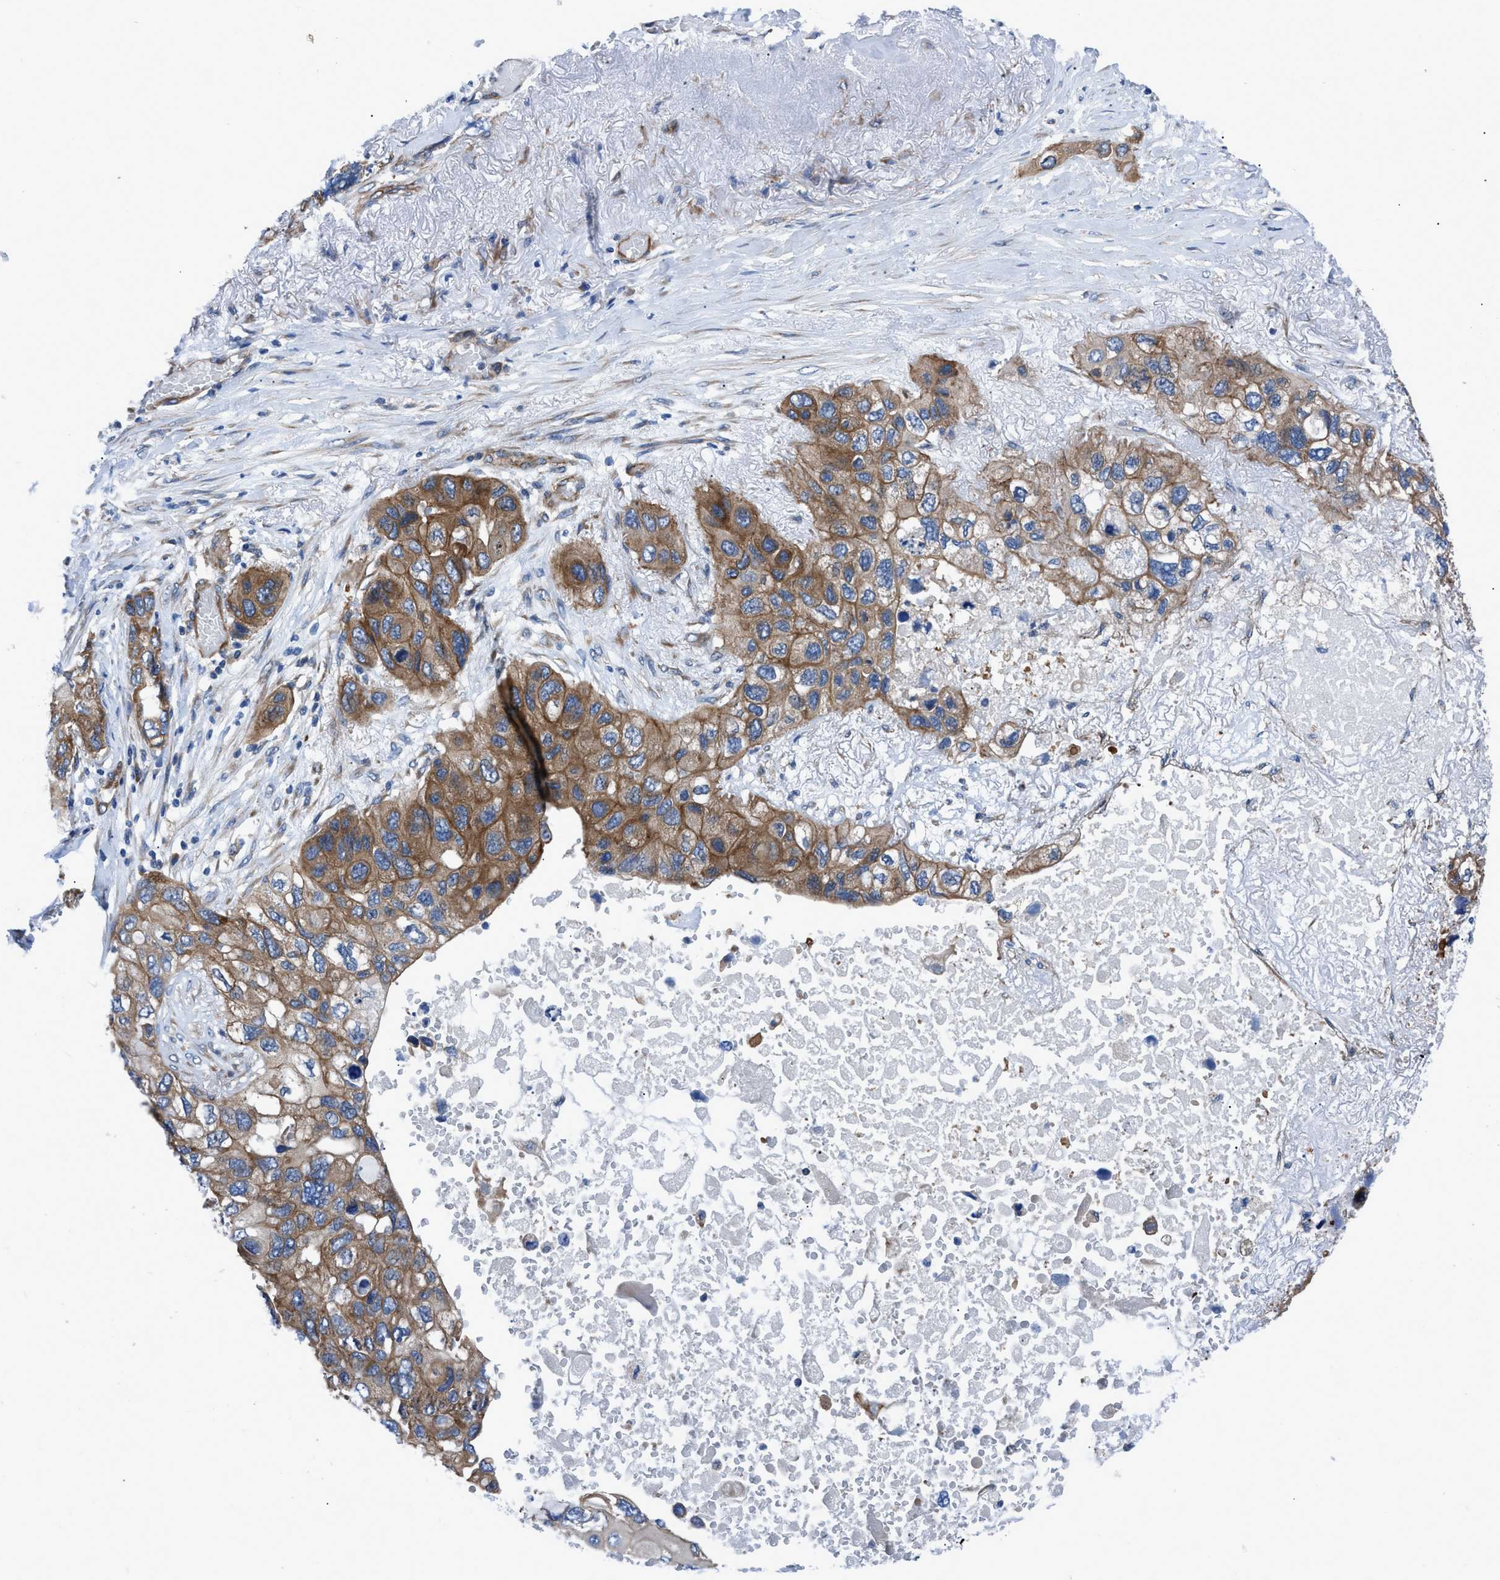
{"staining": {"intensity": "strong", "quantity": ">75%", "location": "cytoplasmic/membranous"}, "tissue": "lung cancer", "cell_type": "Tumor cells", "image_type": "cancer", "snomed": [{"axis": "morphology", "description": "Squamous cell carcinoma, NOS"}, {"axis": "topography", "description": "Lung"}], "caption": "The micrograph shows a brown stain indicating the presence of a protein in the cytoplasmic/membranous of tumor cells in lung cancer.", "gene": "TRIP4", "patient": {"sex": "female", "age": 73}}